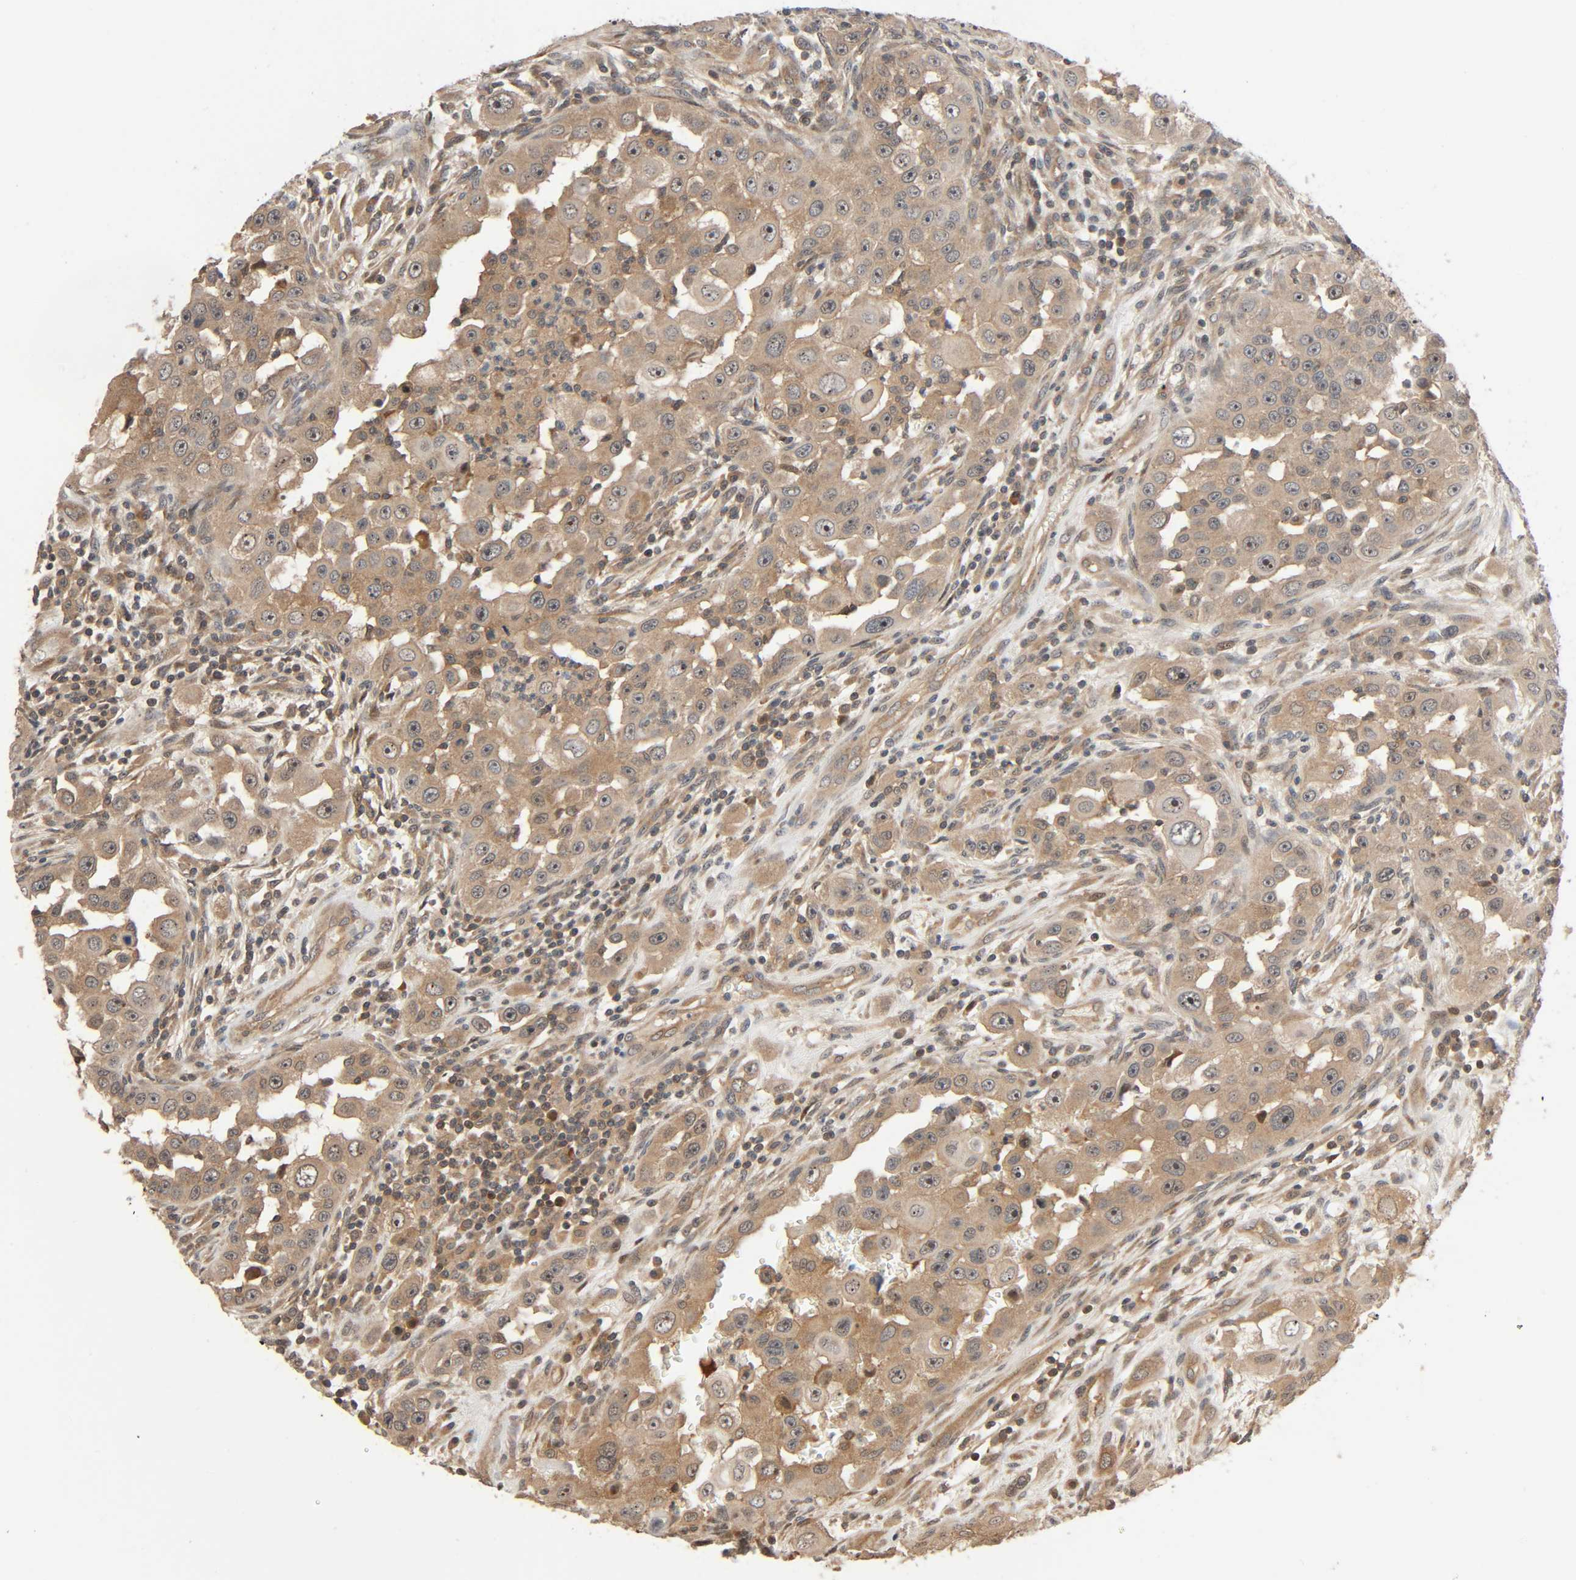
{"staining": {"intensity": "weak", "quantity": ">75%", "location": "cytoplasmic/membranous"}, "tissue": "head and neck cancer", "cell_type": "Tumor cells", "image_type": "cancer", "snomed": [{"axis": "morphology", "description": "Carcinoma, NOS"}, {"axis": "topography", "description": "Head-Neck"}], "caption": "Protein expression analysis of human carcinoma (head and neck) reveals weak cytoplasmic/membranous staining in about >75% of tumor cells.", "gene": "PPP2R1B", "patient": {"sex": "male", "age": 87}}